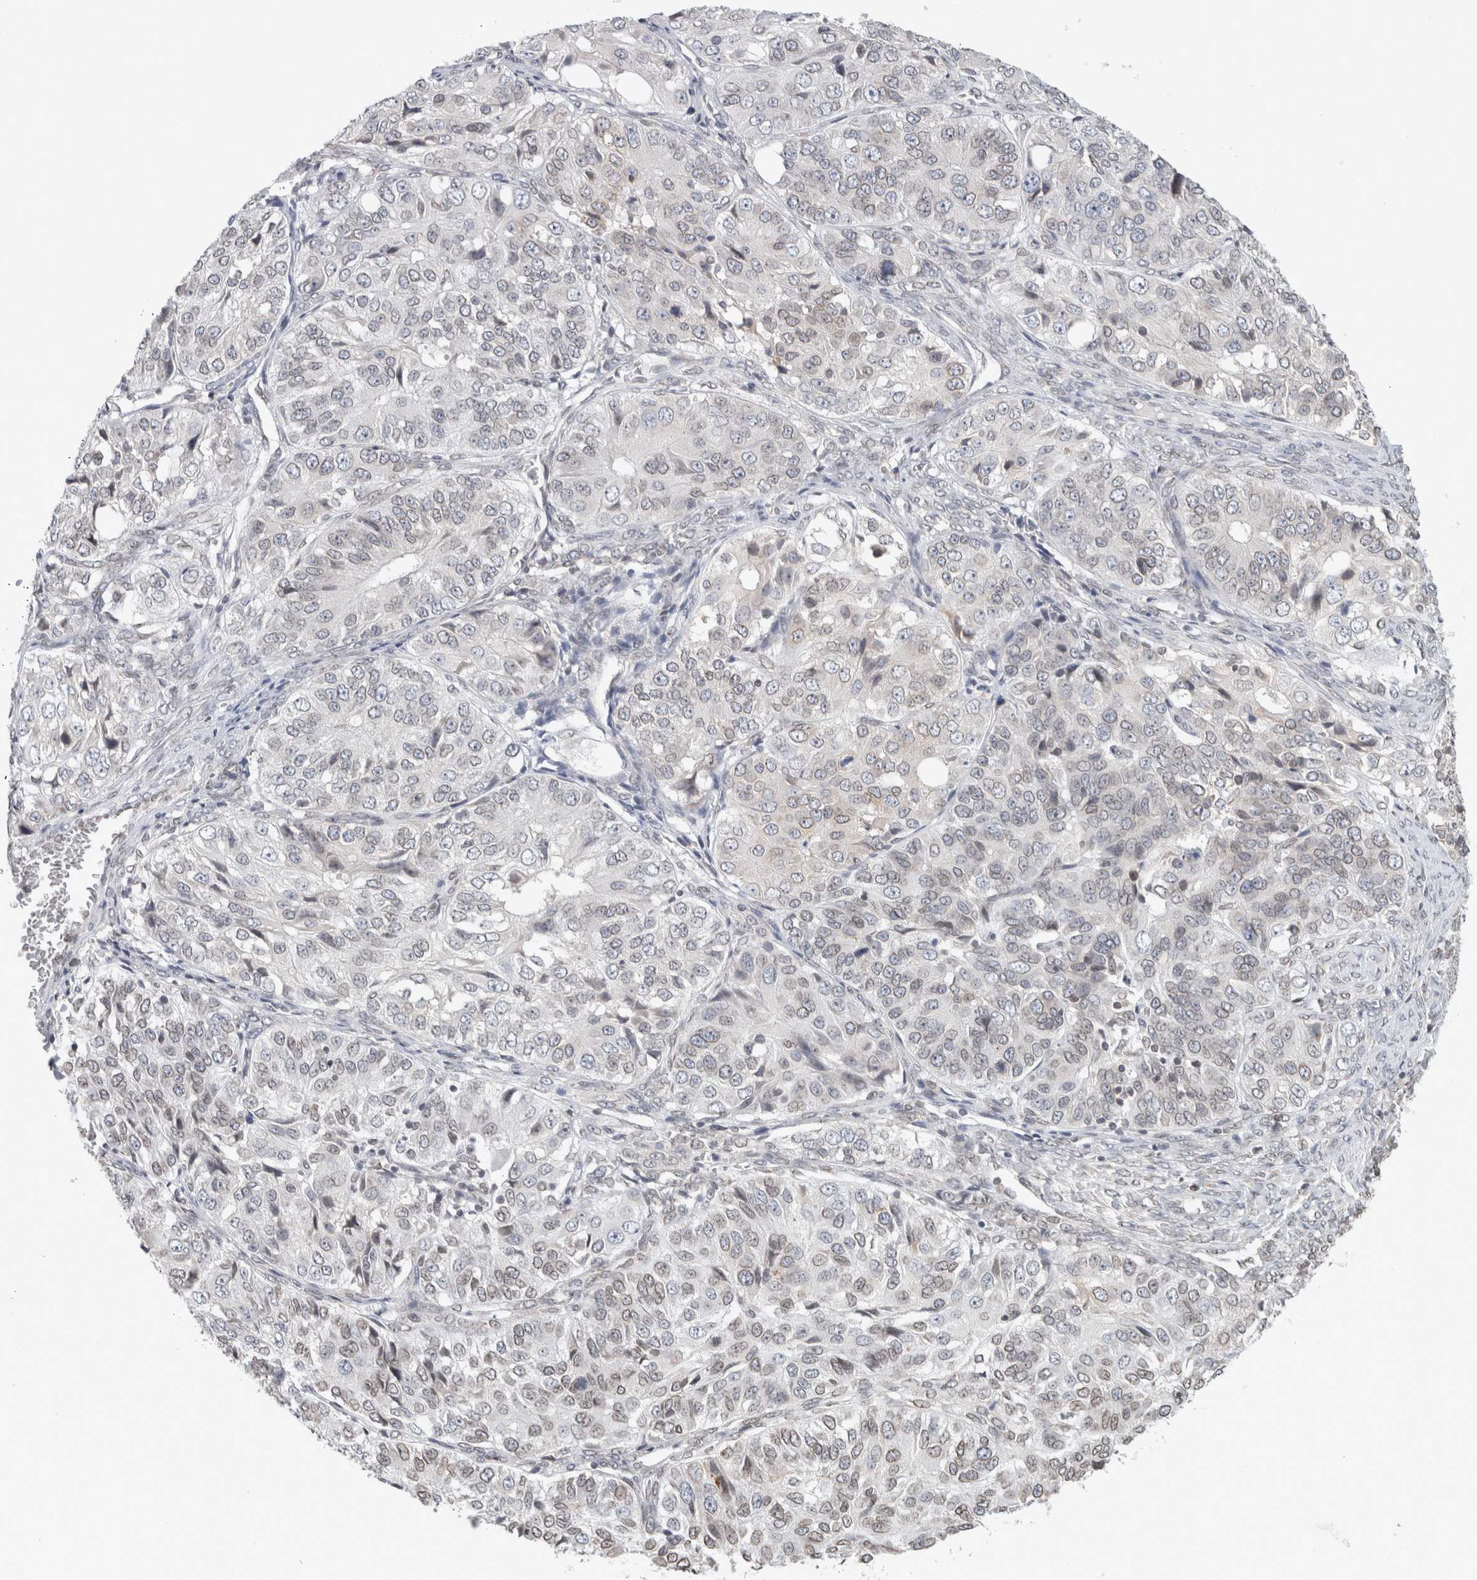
{"staining": {"intensity": "negative", "quantity": "none", "location": "none"}, "tissue": "ovarian cancer", "cell_type": "Tumor cells", "image_type": "cancer", "snomed": [{"axis": "morphology", "description": "Carcinoma, endometroid"}, {"axis": "topography", "description": "Ovary"}], "caption": "This is a histopathology image of immunohistochemistry staining of ovarian cancer (endometroid carcinoma), which shows no staining in tumor cells.", "gene": "RBMX2", "patient": {"sex": "female", "age": 51}}